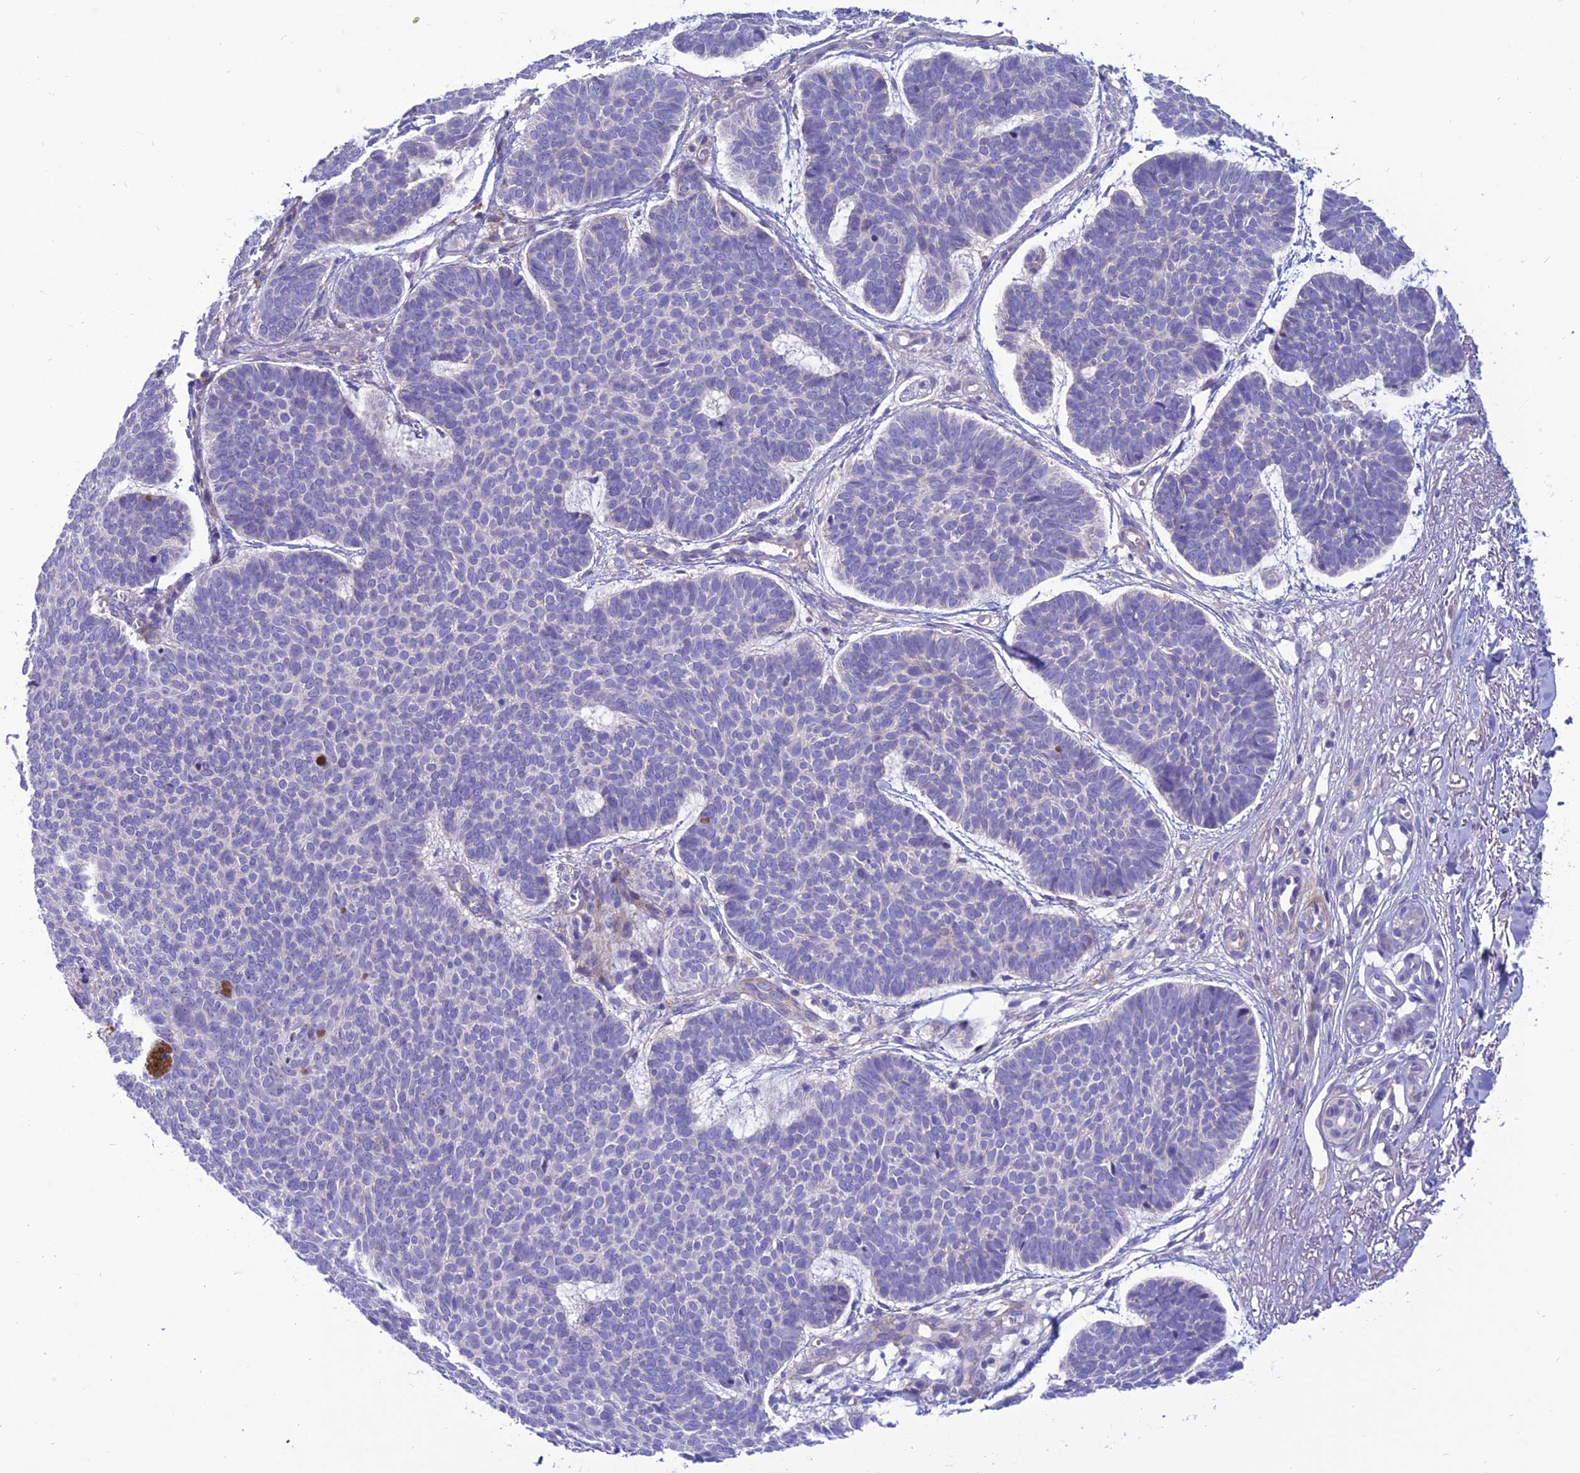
{"staining": {"intensity": "negative", "quantity": "none", "location": "none"}, "tissue": "skin cancer", "cell_type": "Tumor cells", "image_type": "cancer", "snomed": [{"axis": "morphology", "description": "Basal cell carcinoma"}, {"axis": "topography", "description": "Skin"}], "caption": "Protein analysis of basal cell carcinoma (skin) exhibits no significant staining in tumor cells.", "gene": "TEKT3", "patient": {"sex": "female", "age": 74}}